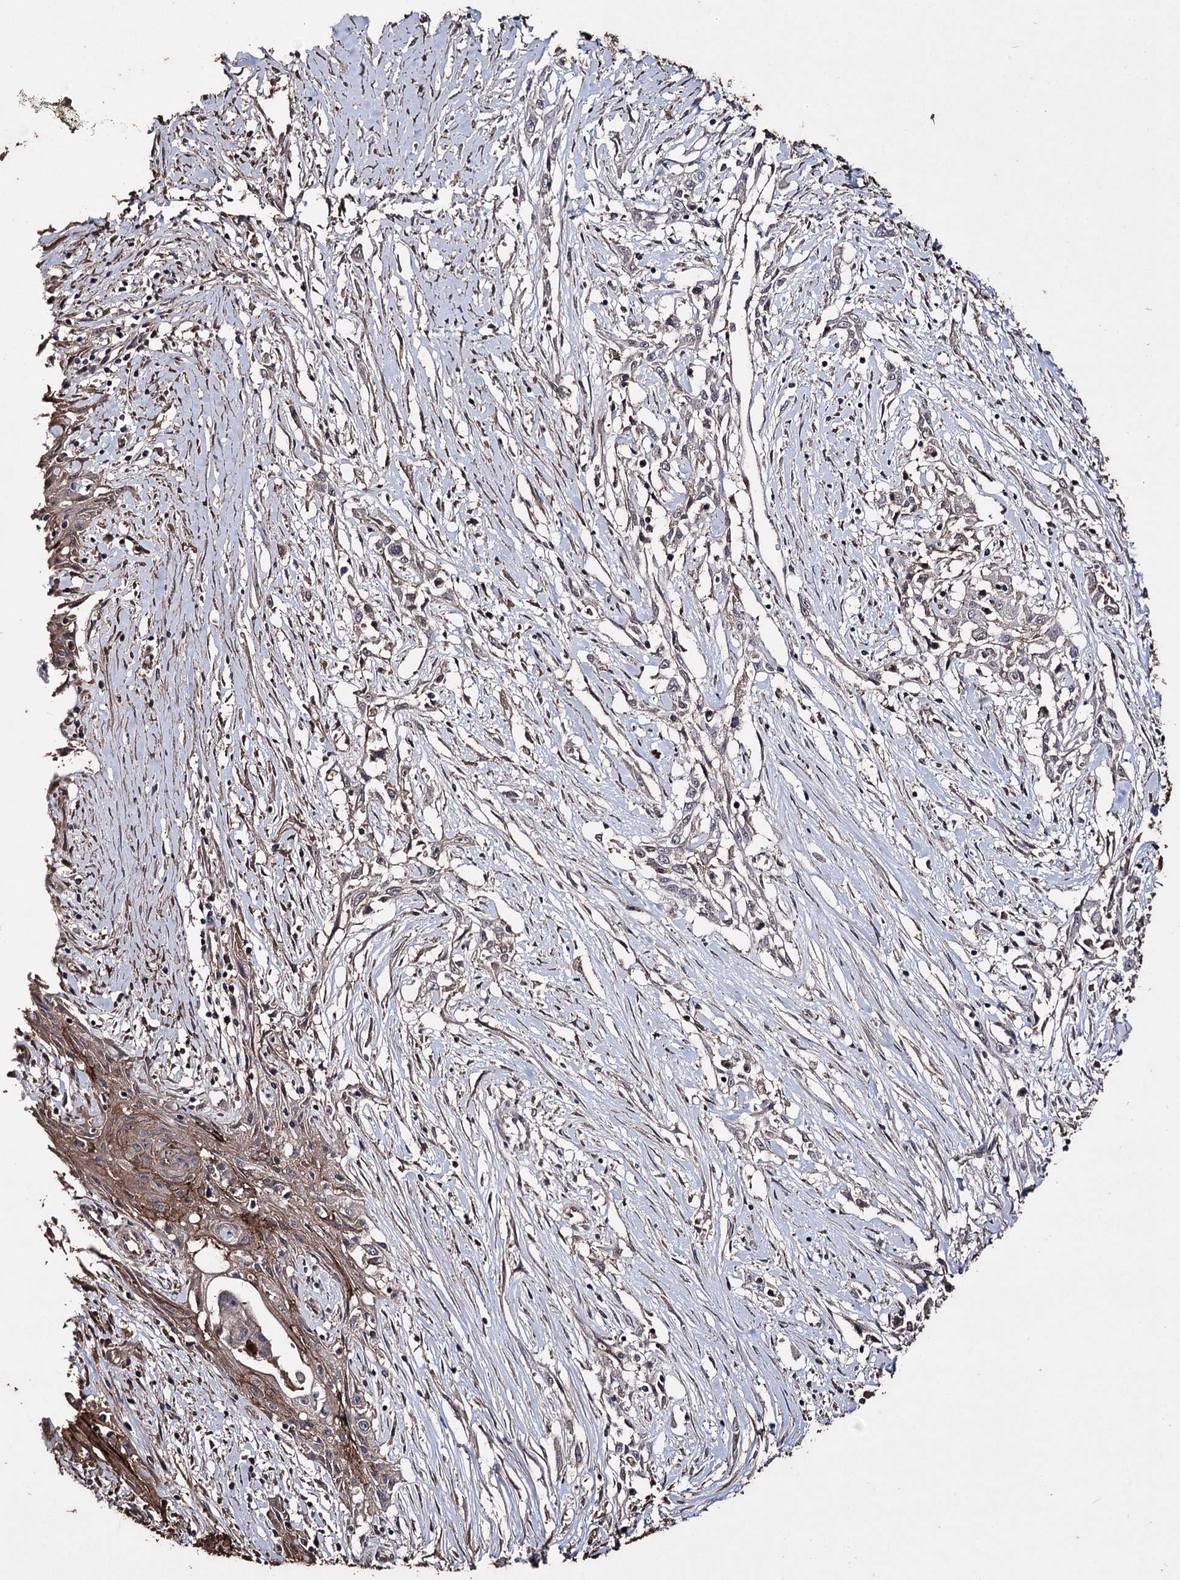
{"staining": {"intensity": "strong", "quantity": "25%-75%", "location": "cytoplasmic/membranous"}, "tissue": "skin cancer", "cell_type": "Tumor cells", "image_type": "cancer", "snomed": [{"axis": "morphology", "description": "Squamous cell carcinoma, NOS"}, {"axis": "morphology", "description": "Squamous cell carcinoma, metastatic, NOS"}, {"axis": "topography", "description": "Skin"}, {"axis": "topography", "description": "Lymph node"}], "caption": "A high-resolution micrograph shows IHC staining of skin squamous cell carcinoma, which reveals strong cytoplasmic/membranous staining in approximately 25%-75% of tumor cells.", "gene": "ZNF662", "patient": {"sex": "male", "age": 75}}